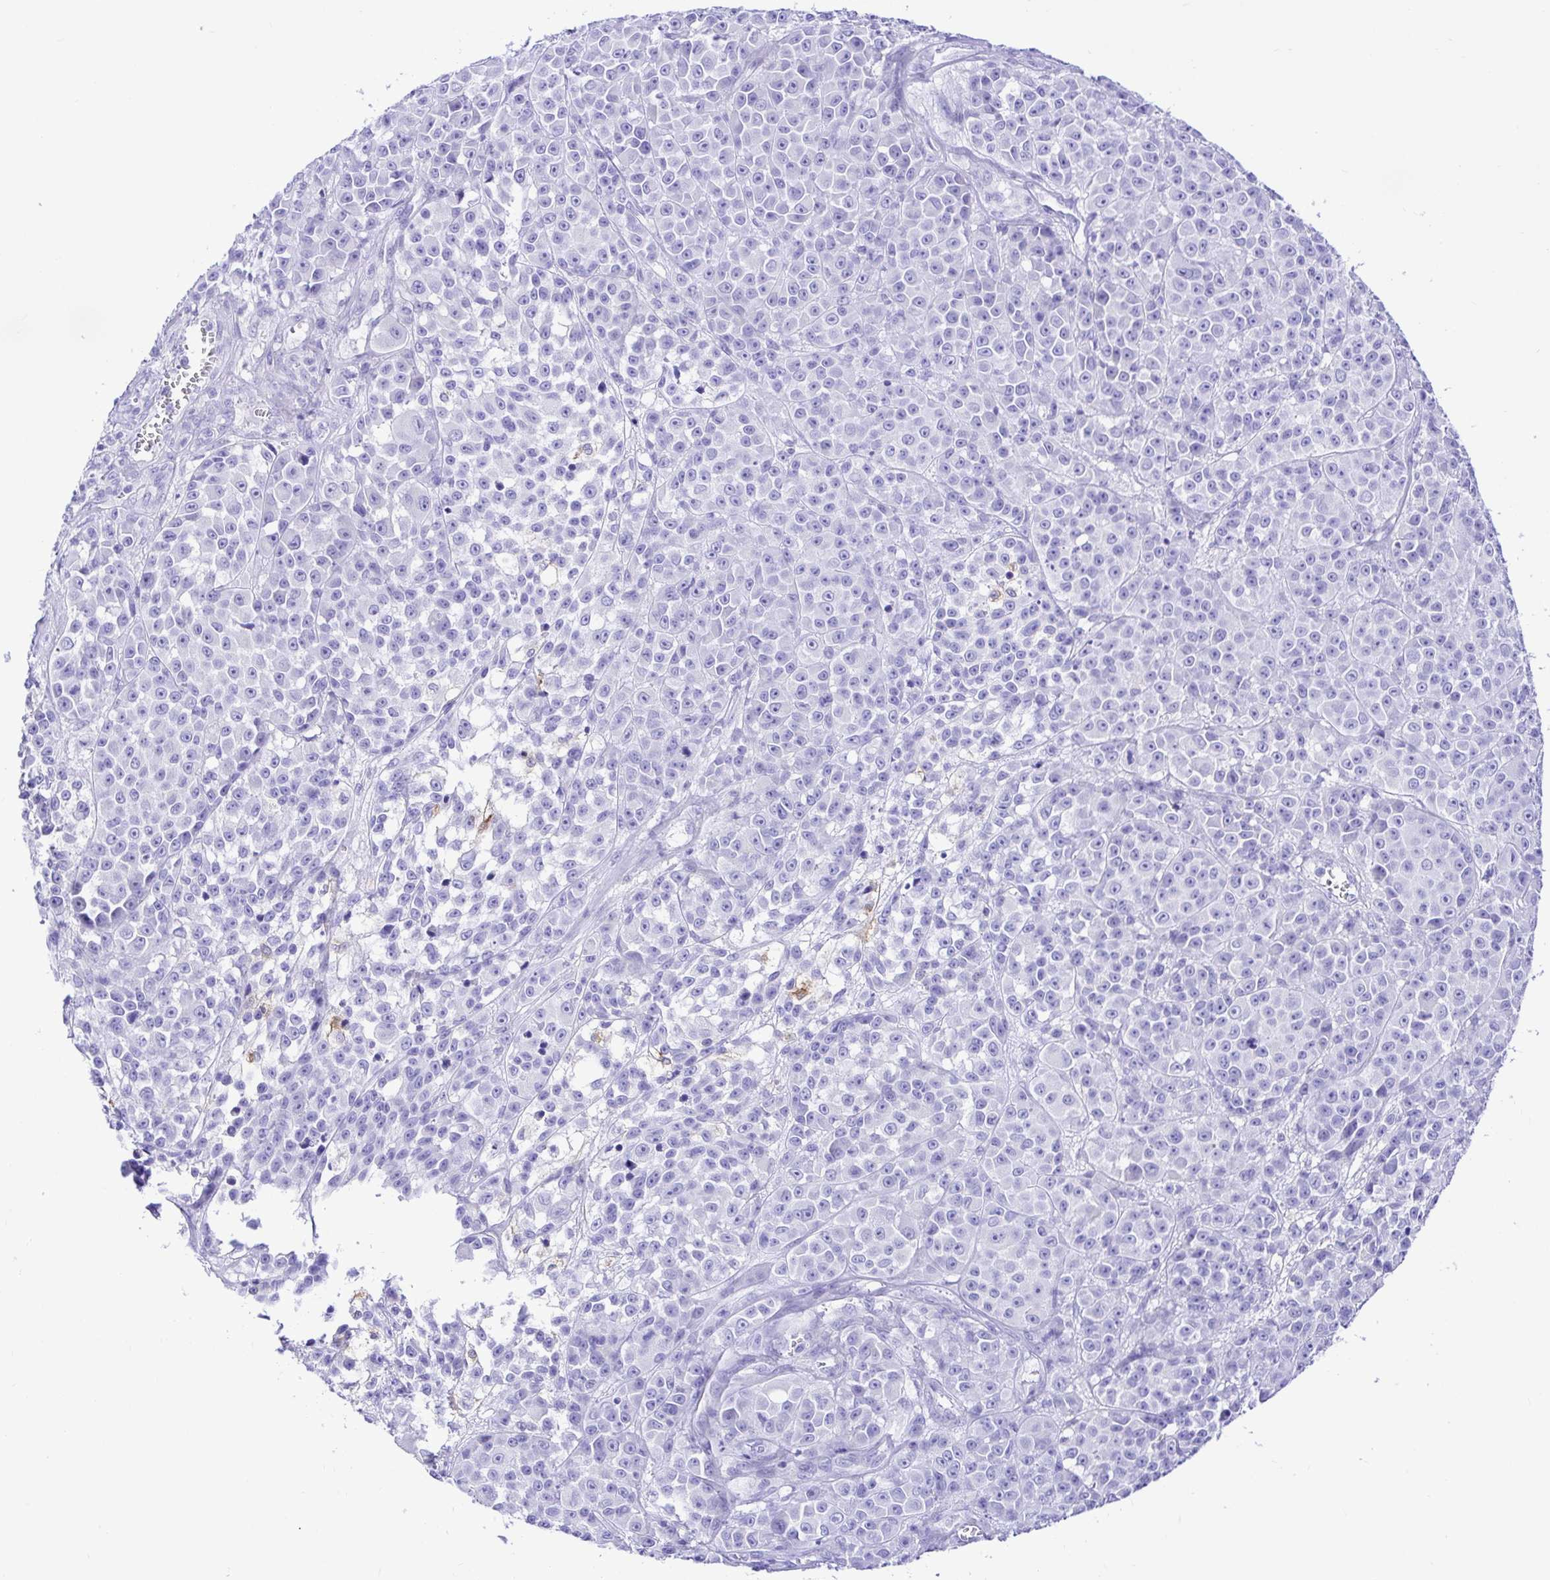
{"staining": {"intensity": "negative", "quantity": "none", "location": "none"}, "tissue": "melanoma", "cell_type": "Tumor cells", "image_type": "cancer", "snomed": [{"axis": "morphology", "description": "Malignant melanoma, NOS"}, {"axis": "topography", "description": "Skin"}, {"axis": "topography", "description": "Skin of back"}], "caption": "High magnification brightfield microscopy of malignant melanoma stained with DAB (3,3'-diaminobenzidine) (brown) and counterstained with hematoxylin (blue): tumor cells show no significant expression. (DAB (3,3'-diaminobenzidine) IHC visualized using brightfield microscopy, high magnification).", "gene": "BACE2", "patient": {"sex": "male", "age": 91}}